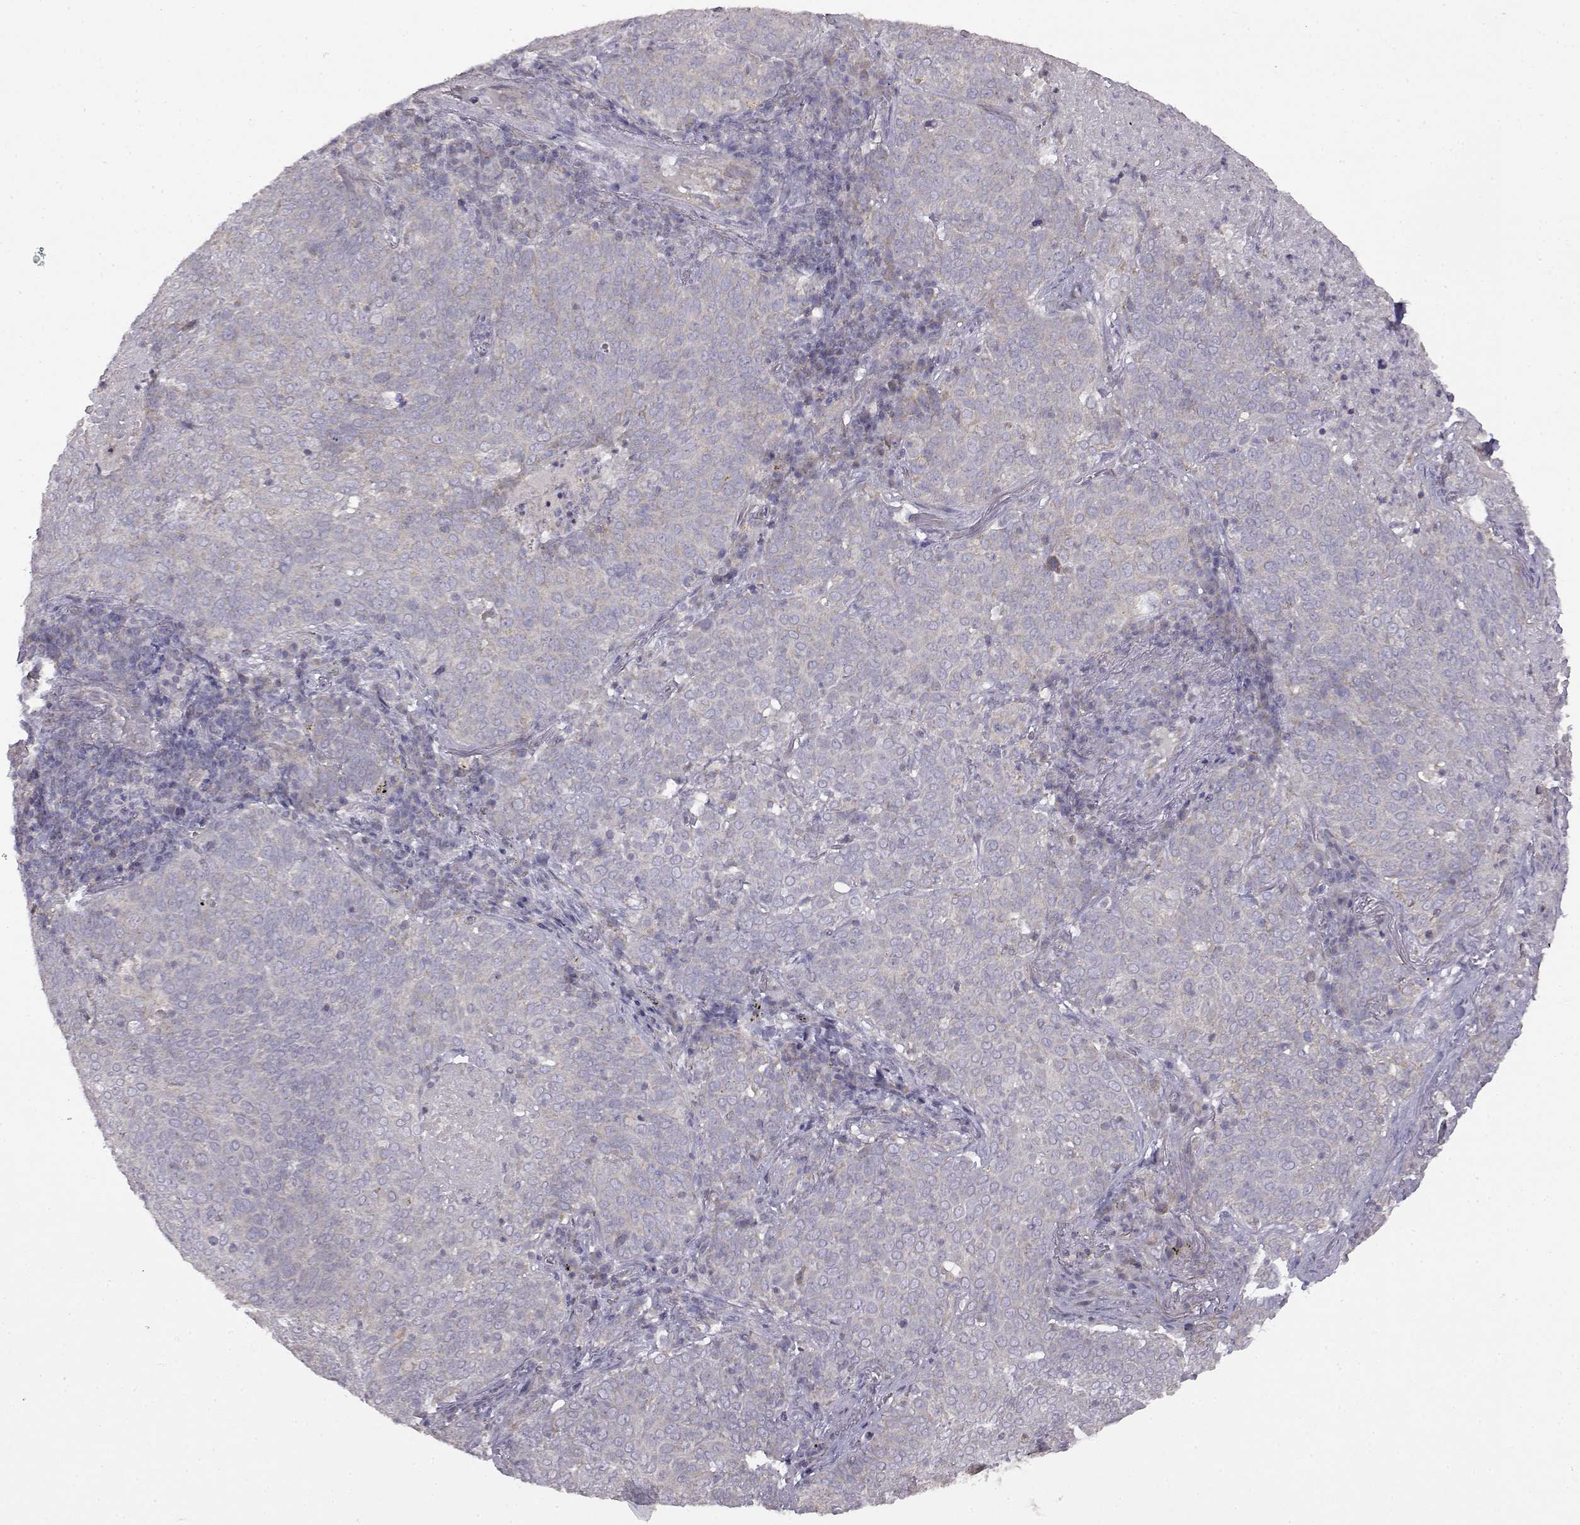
{"staining": {"intensity": "negative", "quantity": "none", "location": "none"}, "tissue": "lung cancer", "cell_type": "Tumor cells", "image_type": "cancer", "snomed": [{"axis": "morphology", "description": "Squamous cell carcinoma, NOS"}, {"axis": "topography", "description": "Lung"}], "caption": "Image shows no protein positivity in tumor cells of lung squamous cell carcinoma tissue.", "gene": "DDC", "patient": {"sex": "male", "age": 82}}